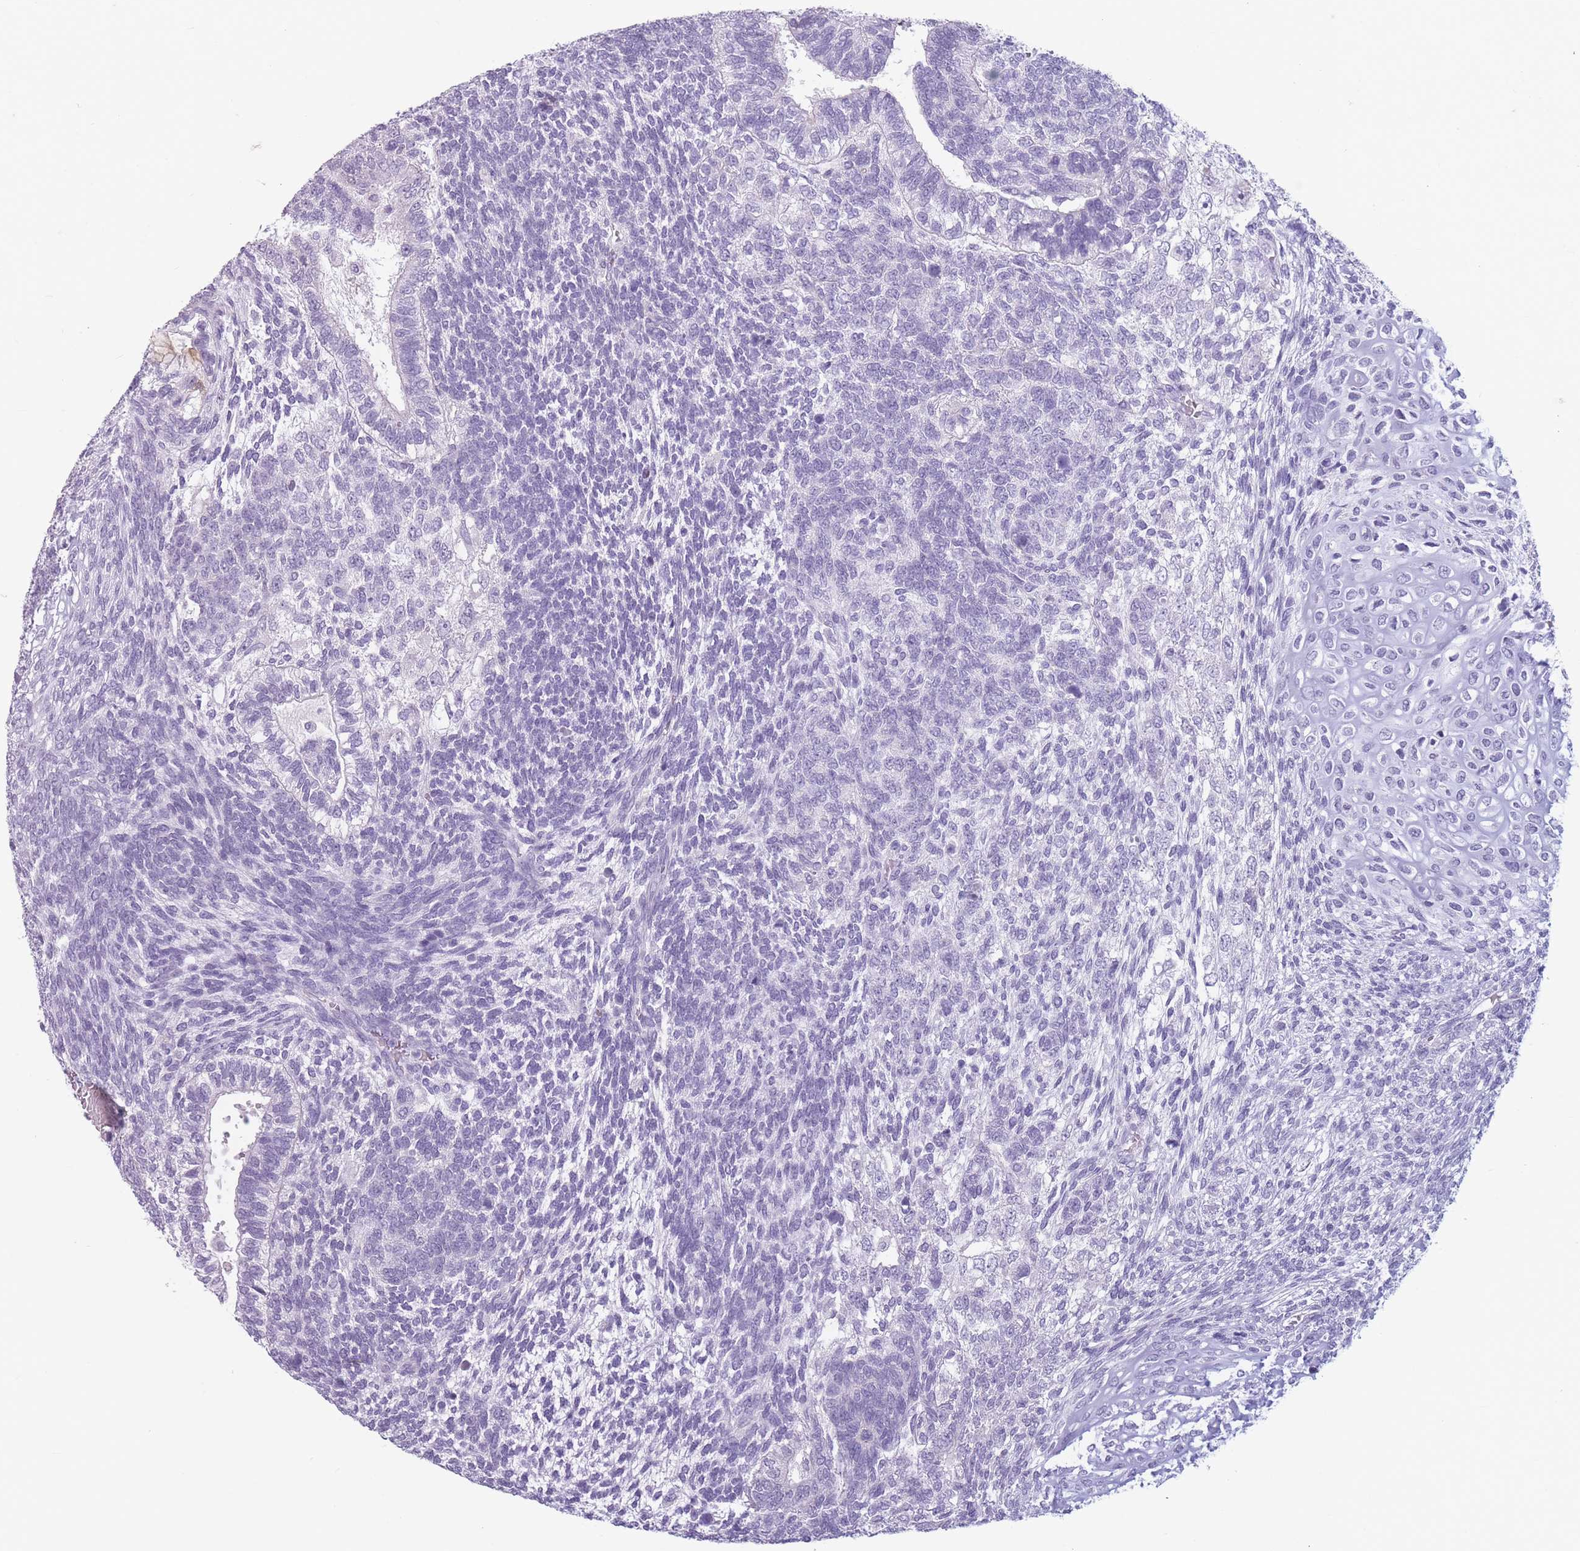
{"staining": {"intensity": "negative", "quantity": "none", "location": "none"}, "tissue": "testis cancer", "cell_type": "Tumor cells", "image_type": "cancer", "snomed": [{"axis": "morphology", "description": "Carcinoma, Embryonal, NOS"}, {"axis": "topography", "description": "Testis"}], "caption": "This is an immunohistochemistry image of human embryonal carcinoma (testis). There is no positivity in tumor cells.", "gene": "CCNO", "patient": {"sex": "male", "age": 23}}